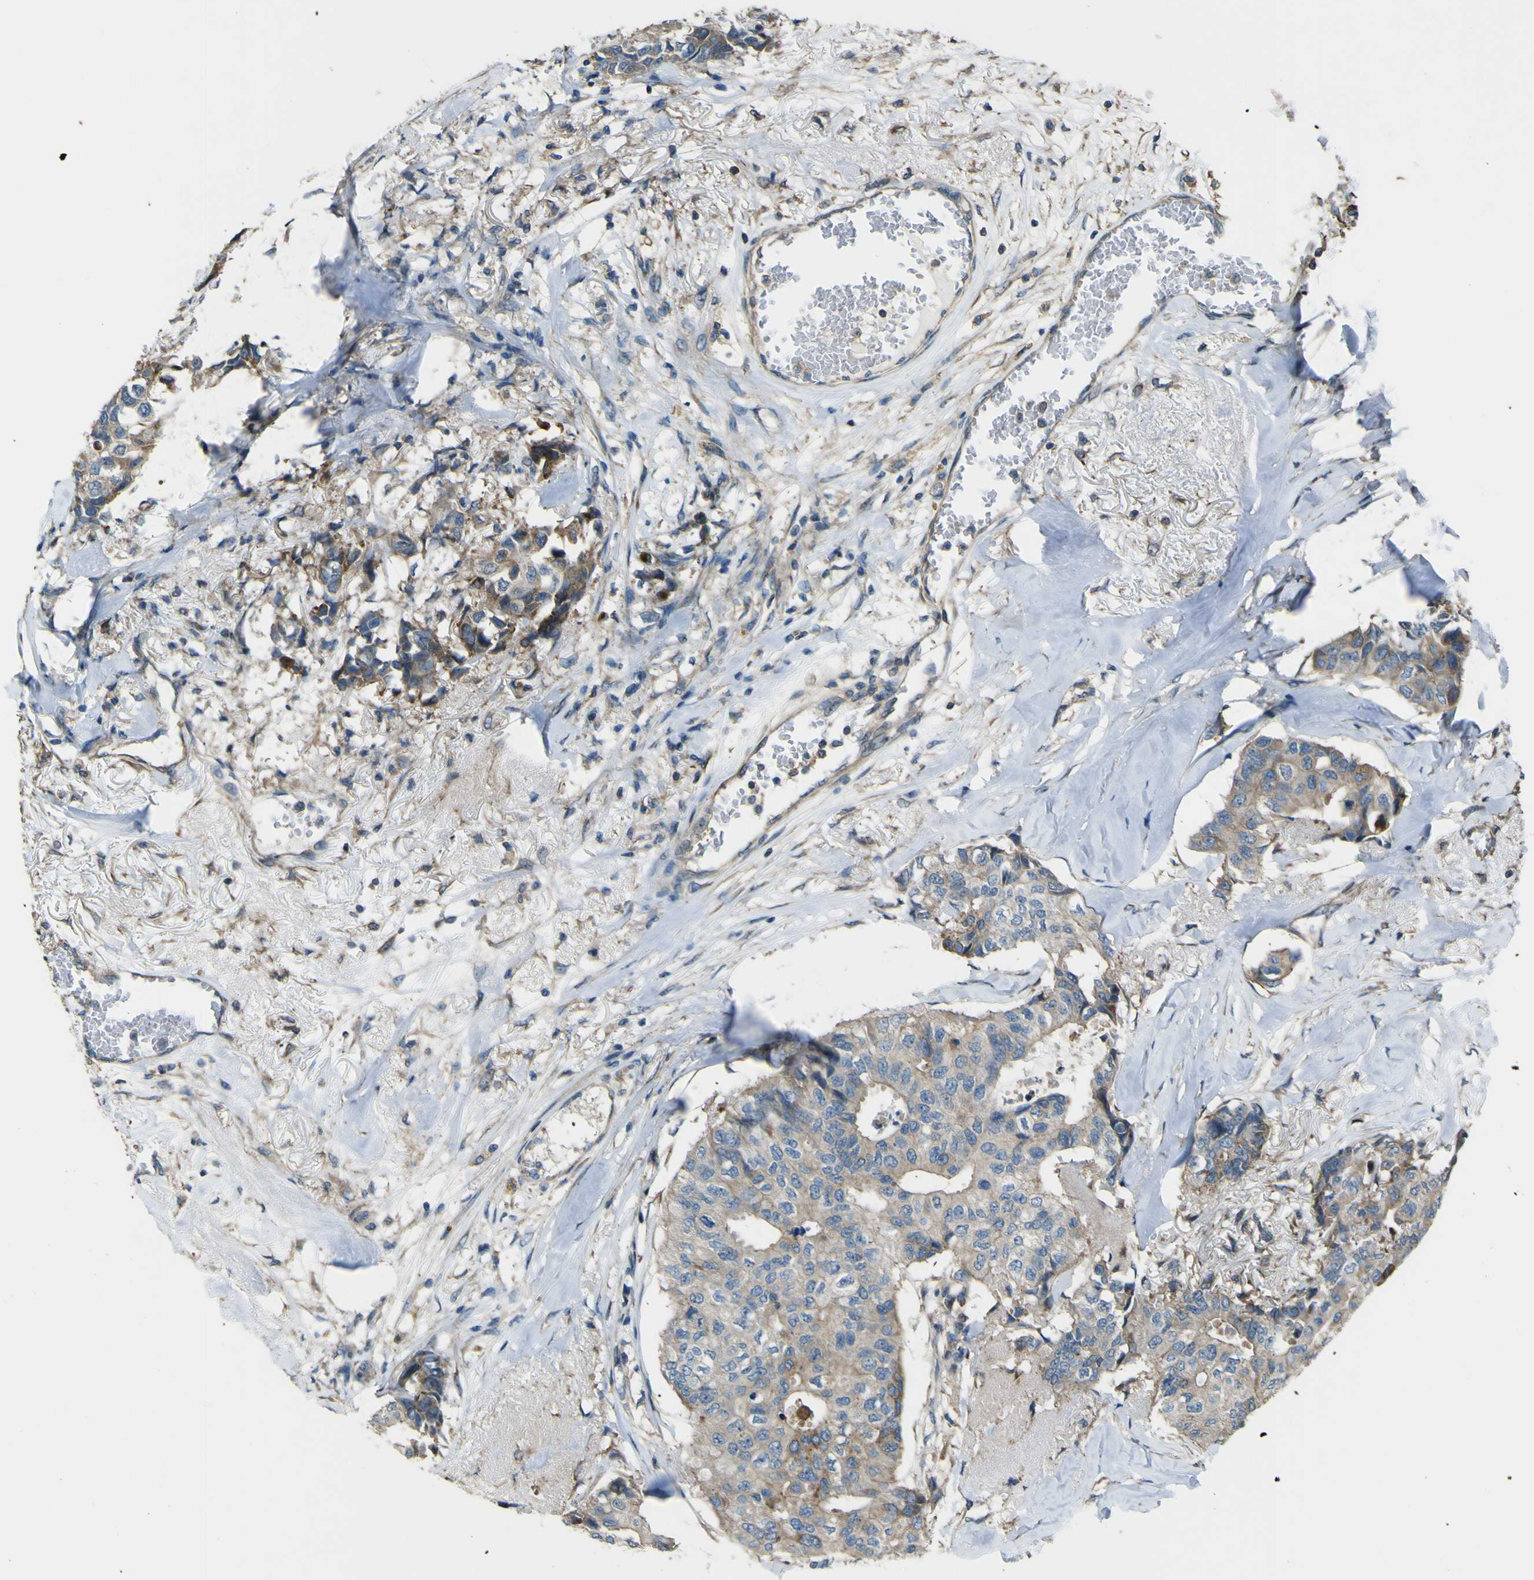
{"staining": {"intensity": "moderate", "quantity": "25%-75%", "location": "cytoplasmic/membranous"}, "tissue": "breast cancer", "cell_type": "Tumor cells", "image_type": "cancer", "snomed": [{"axis": "morphology", "description": "Duct carcinoma"}, {"axis": "topography", "description": "Breast"}], "caption": "Intraductal carcinoma (breast) stained for a protein displays moderate cytoplasmic/membranous positivity in tumor cells.", "gene": "NAALADL2", "patient": {"sex": "female", "age": 80}}